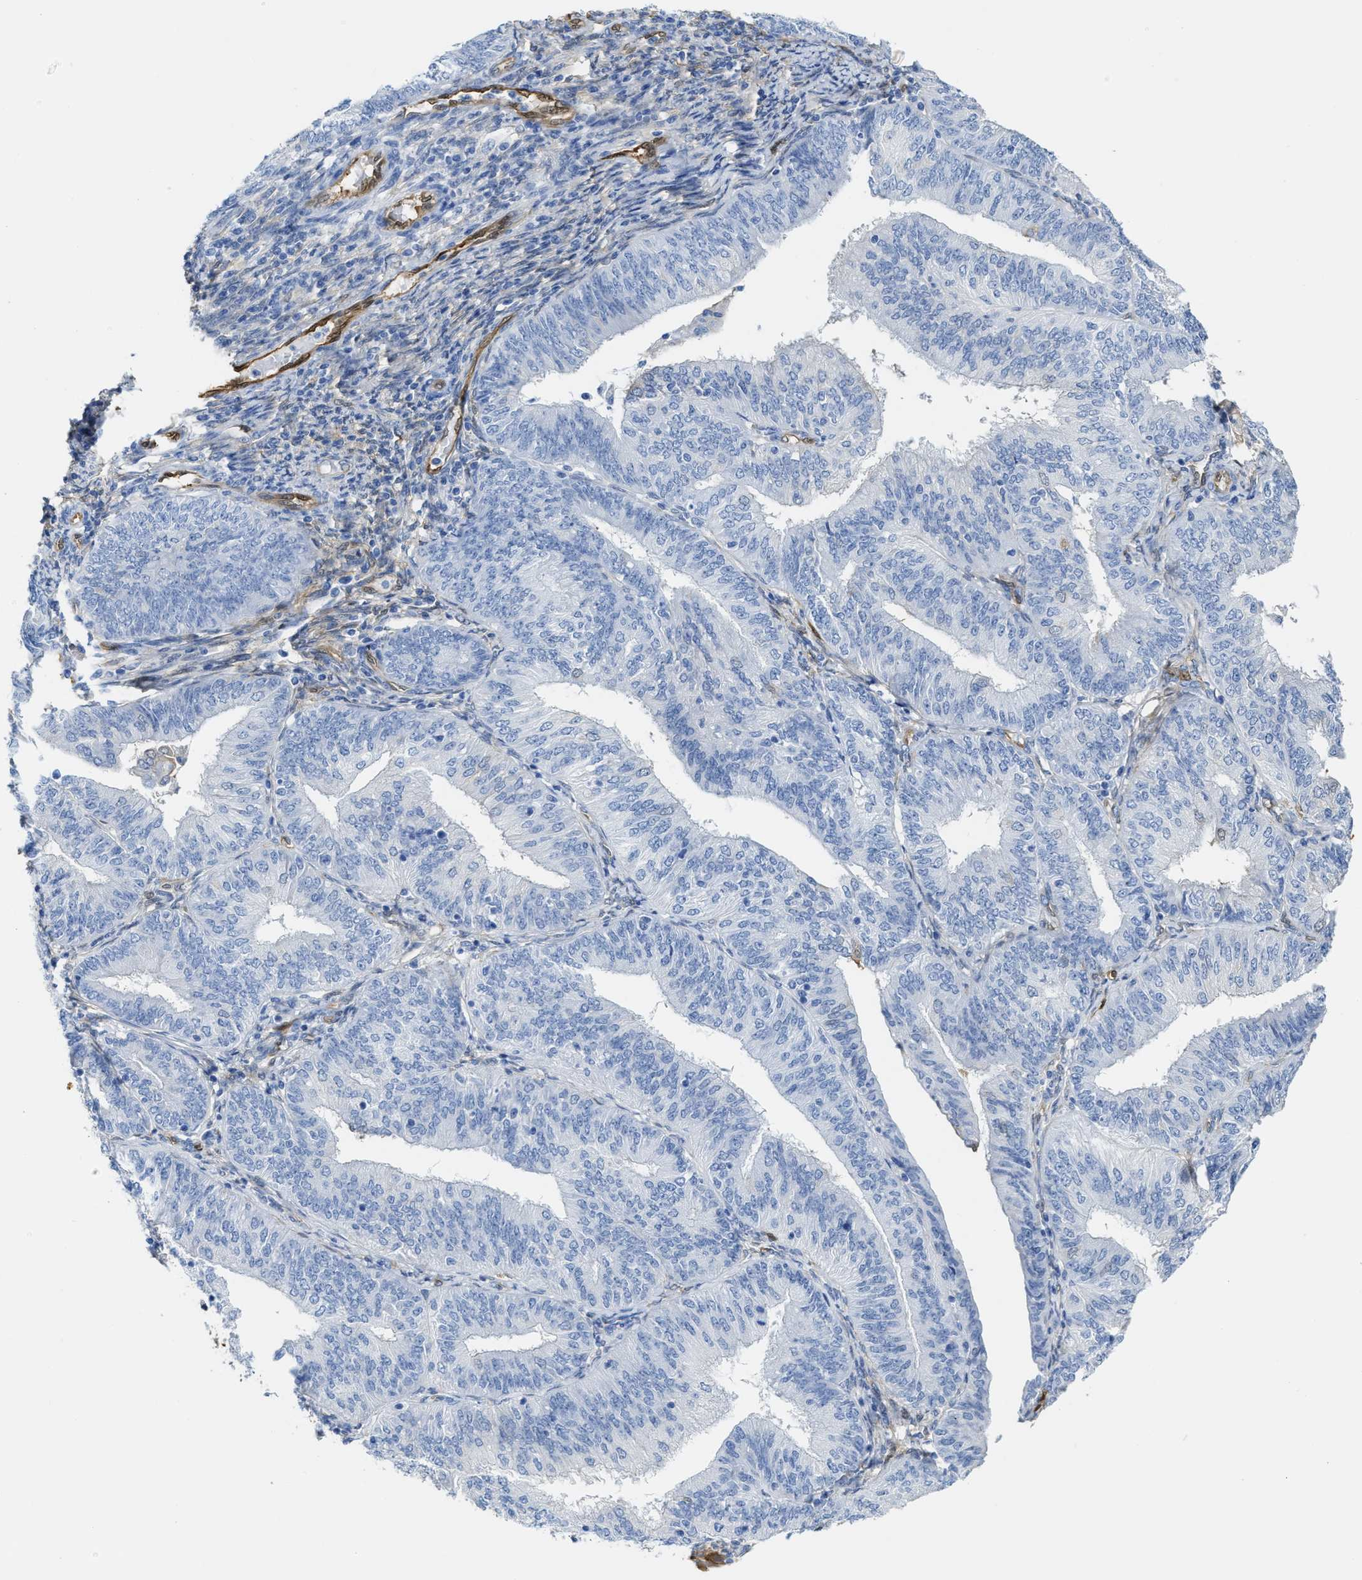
{"staining": {"intensity": "negative", "quantity": "none", "location": "none"}, "tissue": "endometrial cancer", "cell_type": "Tumor cells", "image_type": "cancer", "snomed": [{"axis": "morphology", "description": "Adenocarcinoma, NOS"}, {"axis": "topography", "description": "Endometrium"}], "caption": "Immunohistochemical staining of adenocarcinoma (endometrial) displays no significant staining in tumor cells.", "gene": "ASS1", "patient": {"sex": "female", "age": 58}}